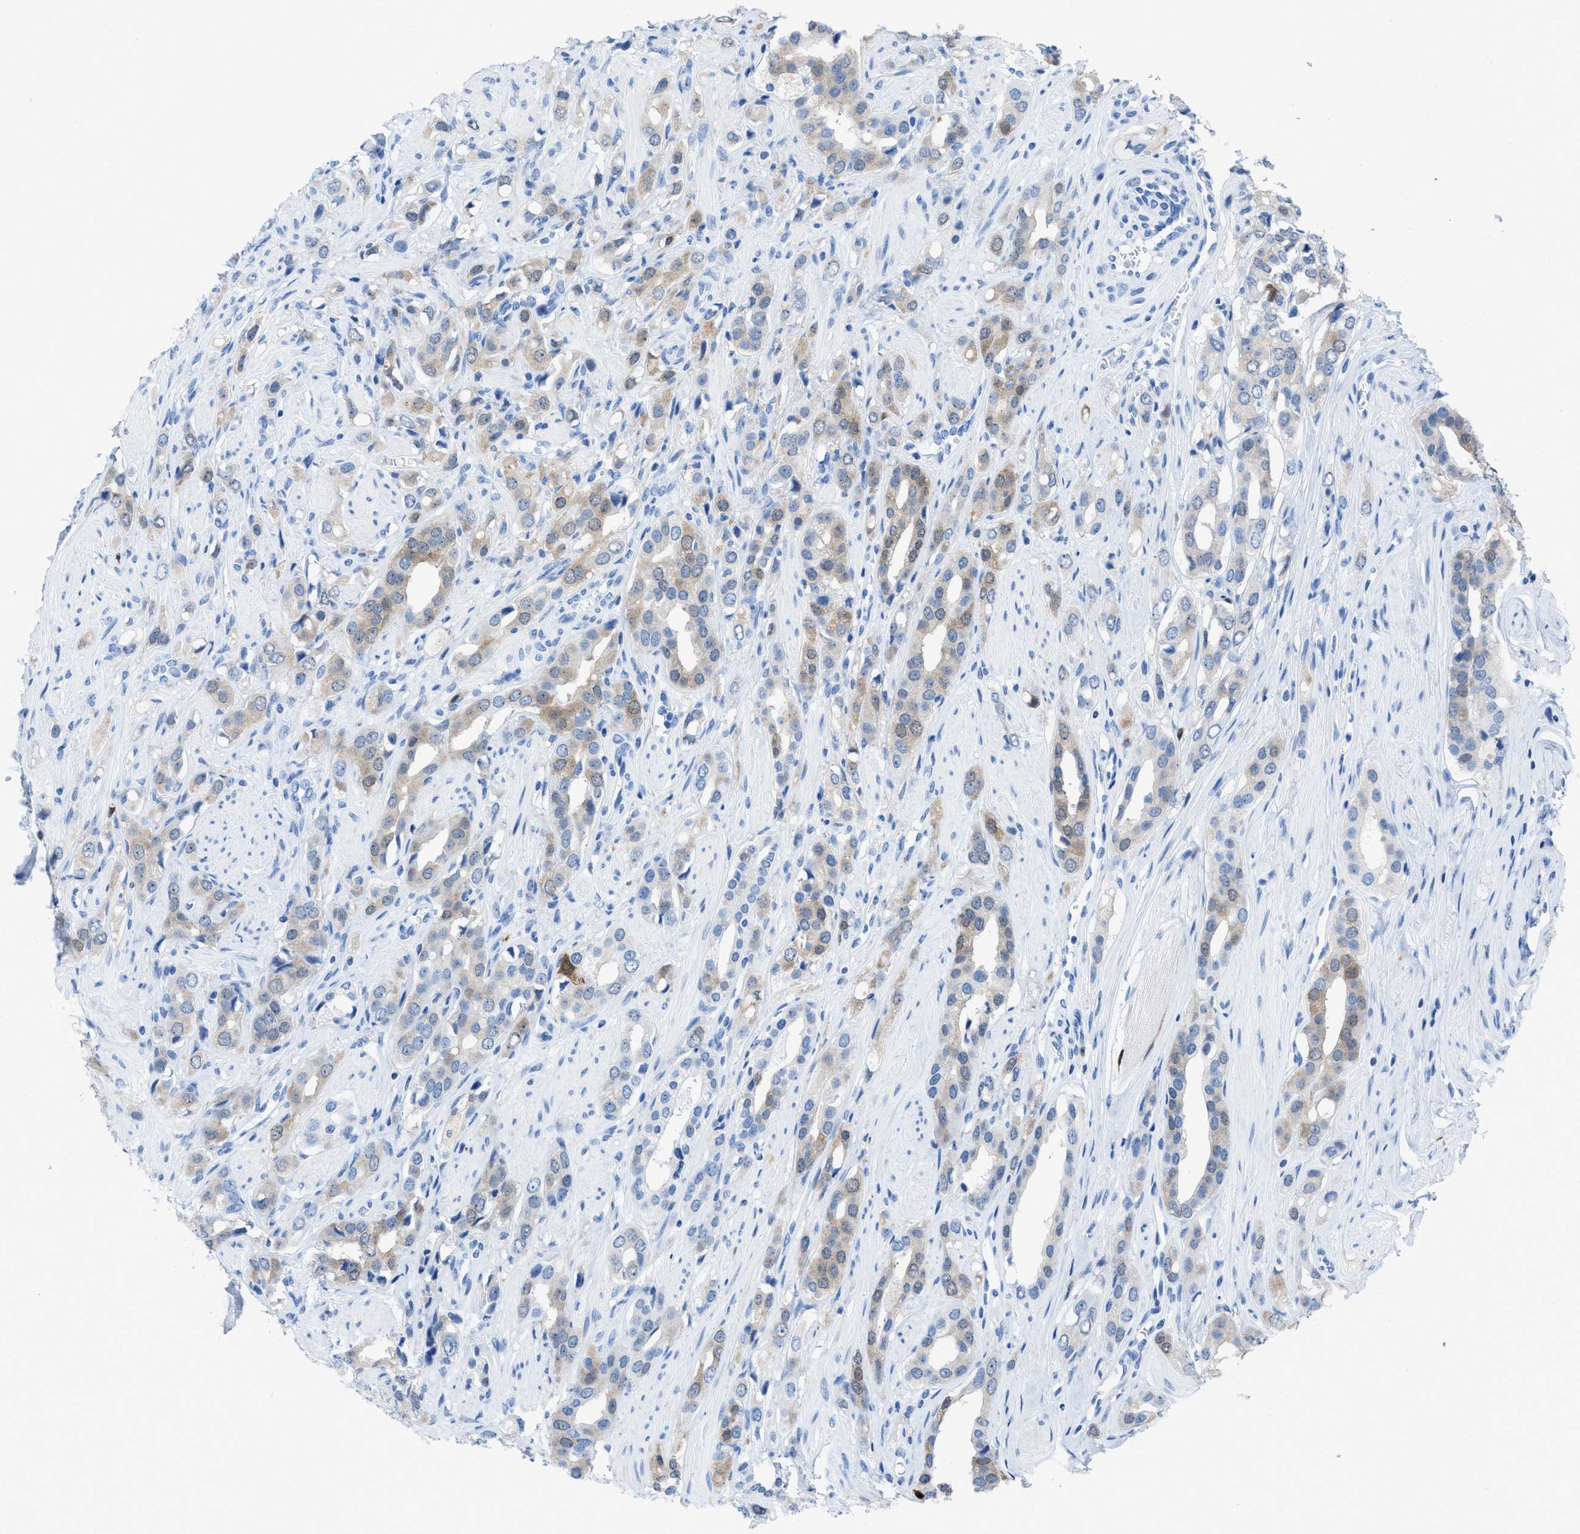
{"staining": {"intensity": "weak", "quantity": "25%-75%", "location": "cytoplasmic/membranous"}, "tissue": "prostate cancer", "cell_type": "Tumor cells", "image_type": "cancer", "snomed": [{"axis": "morphology", "description": "Adenocarcinoma, High grade"}, {"axis": "topography", "description": "Prostate"}], "caption": "Weak cytoplasmic/membranous positivity is appreciated in about 25%-75% of tumor cells in prostate cancer. (DAB (3,3'-diaminobenzidine) IHC with brightfield microscopy, high magnification).", "gene": "CDKN2A", "patient": {"sex": "male", "age": 52}}